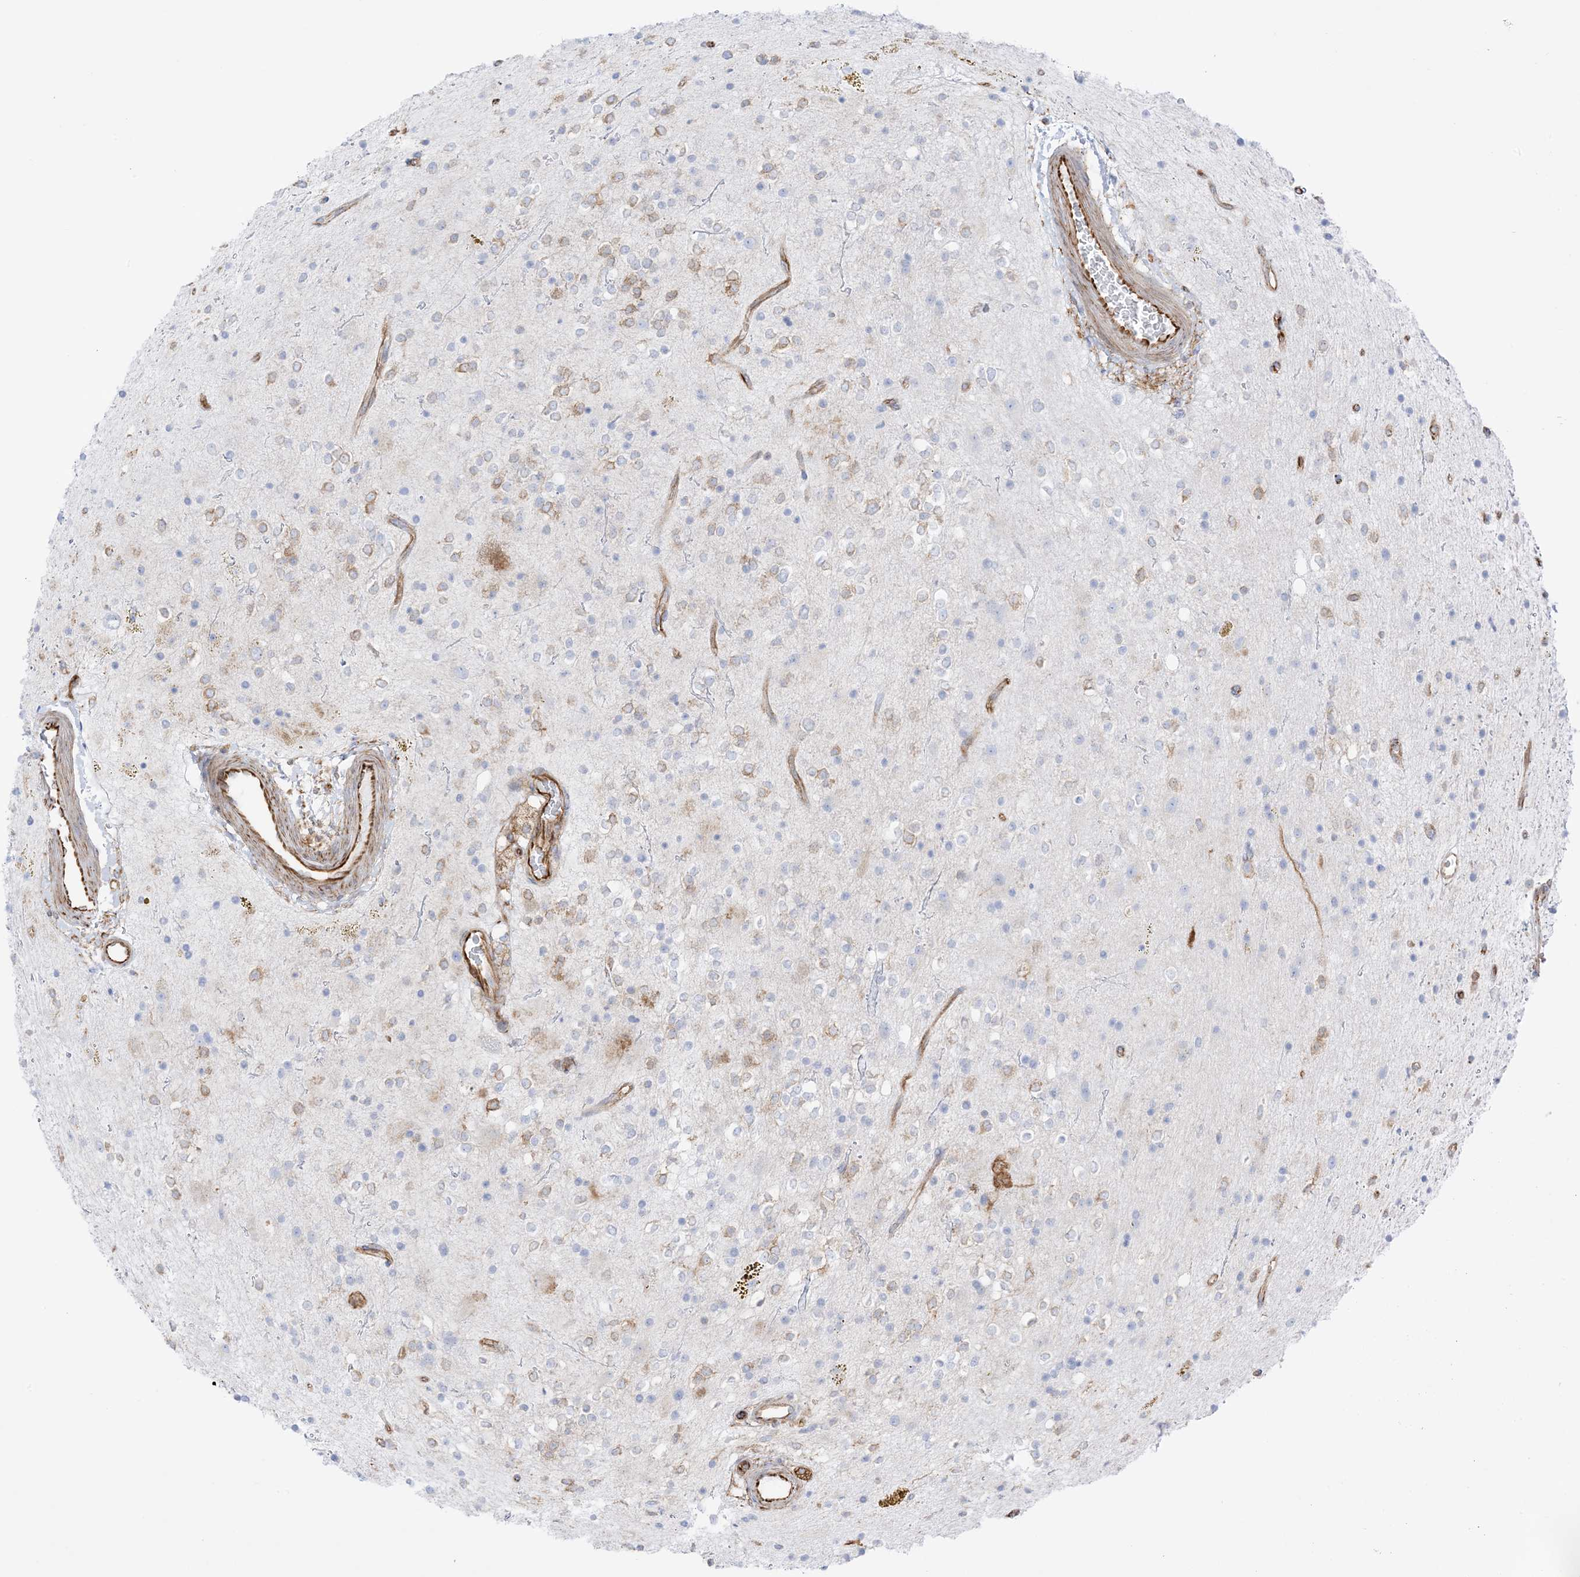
{"staining": {"intensity": "weak", "quantity": "<25%", "location": "cytoplasmic/membranous"}, "tissue": "glioma", "cell_type": "Tumor cells", "image_type": "cancer", "snomed": [{"axis": "morphology", "description": "Glioma, malignant, High grade"}, {"axis": "topography", "description": "Brain"}], "caption": "This is an immunohistochemistry (IHC) micrograph of malignant high-grade glioma. There is no staining in tumor cells.", "gene": "PID1", "patient": {"sex": "male", "age": 34}}